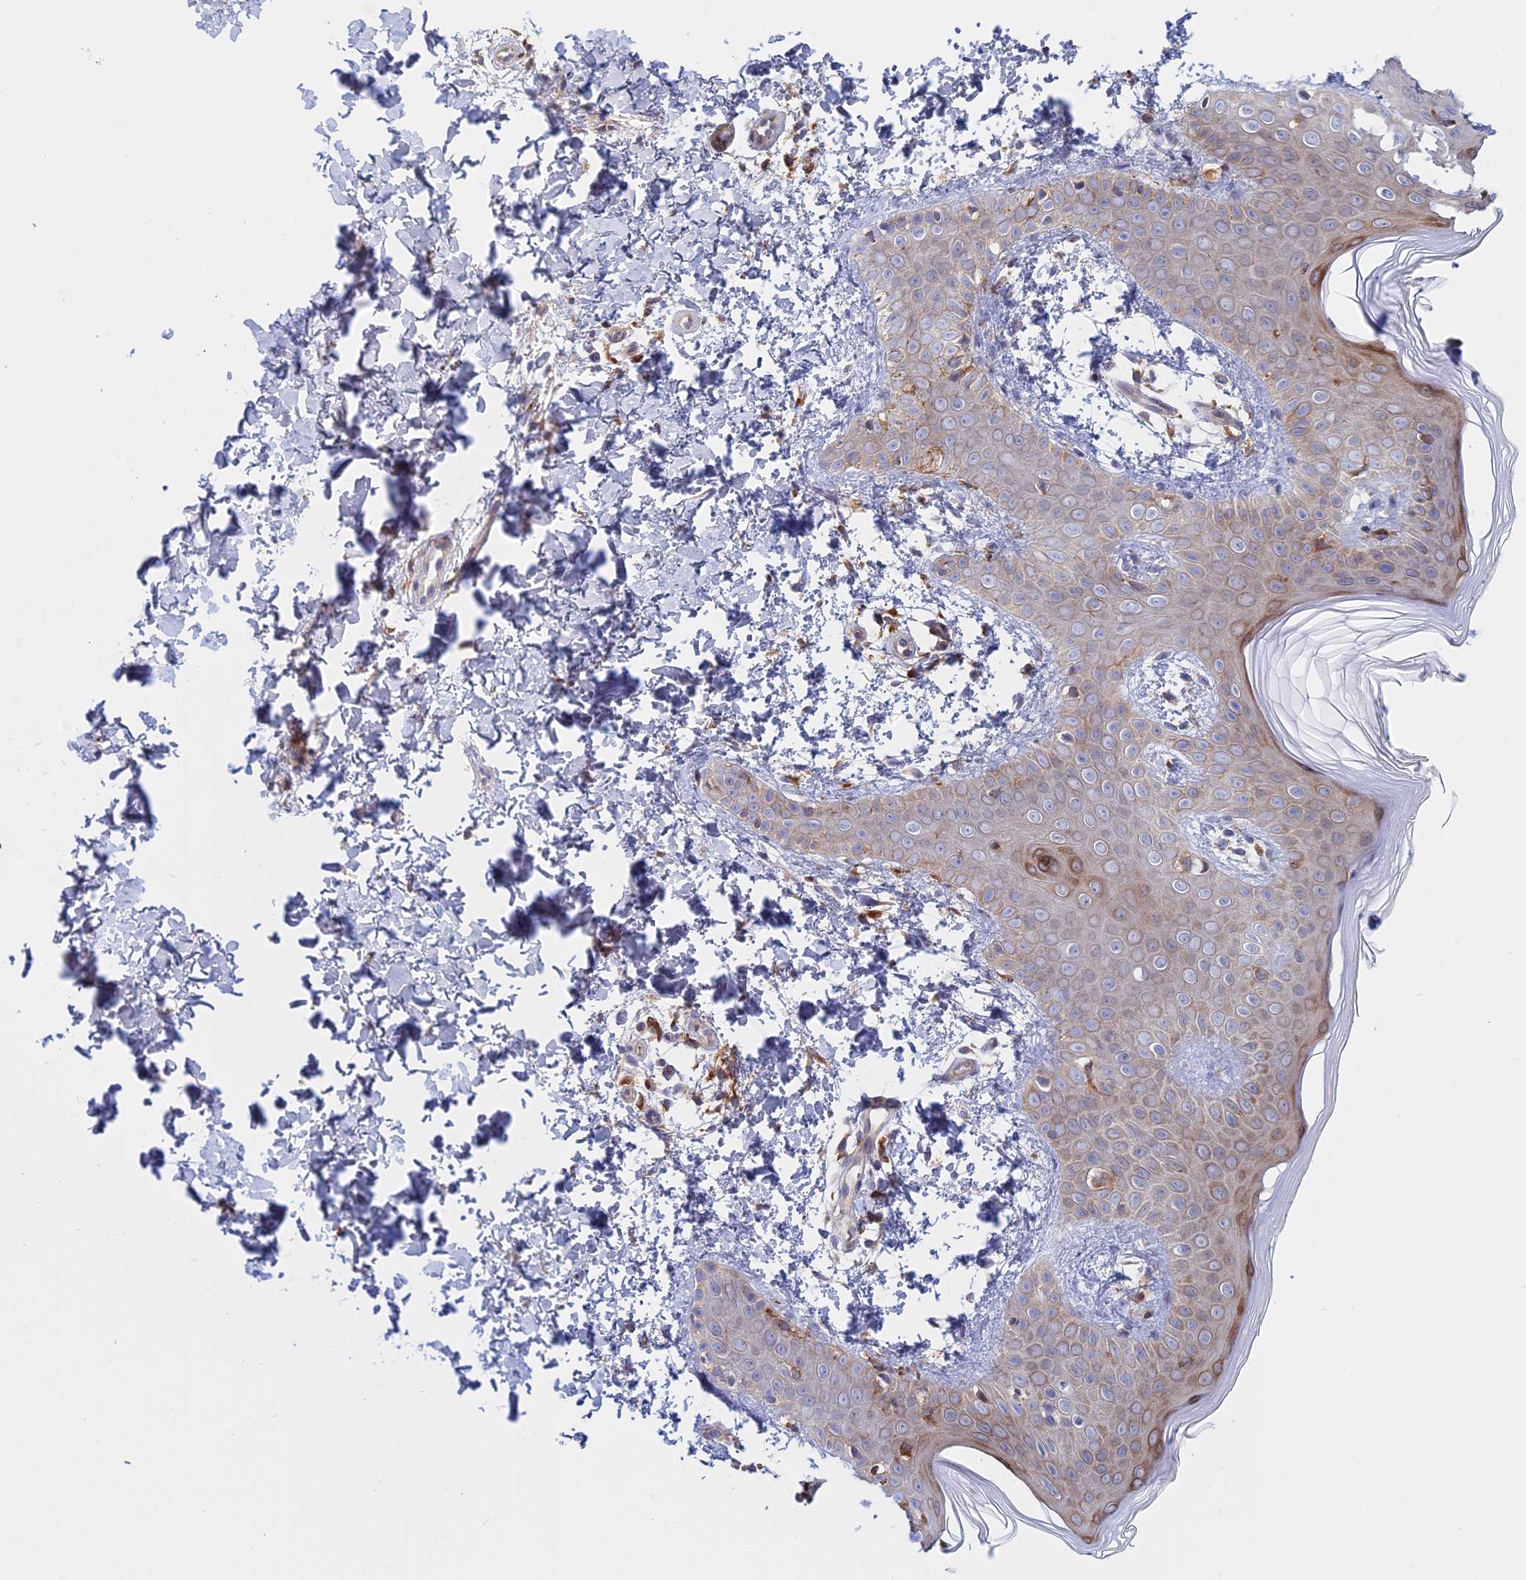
{"staining": {"intensity": "negative", "quantity": "none", "location": "none"}, "tissue": "skin", "cell_type": "Fibroblasts", "image_type": "normal", "snomed": [{"axis": "morphology", "description": "Normal tissue, NOS"}, {"axis": "topography", "description": "Skin"}], "caption": "Human skin stained for a protein using immunohistochemistry demonstrates no expression in fibroblasts.", "gene": "GMIP", "patient": {"sex": "male", "age": 36}}